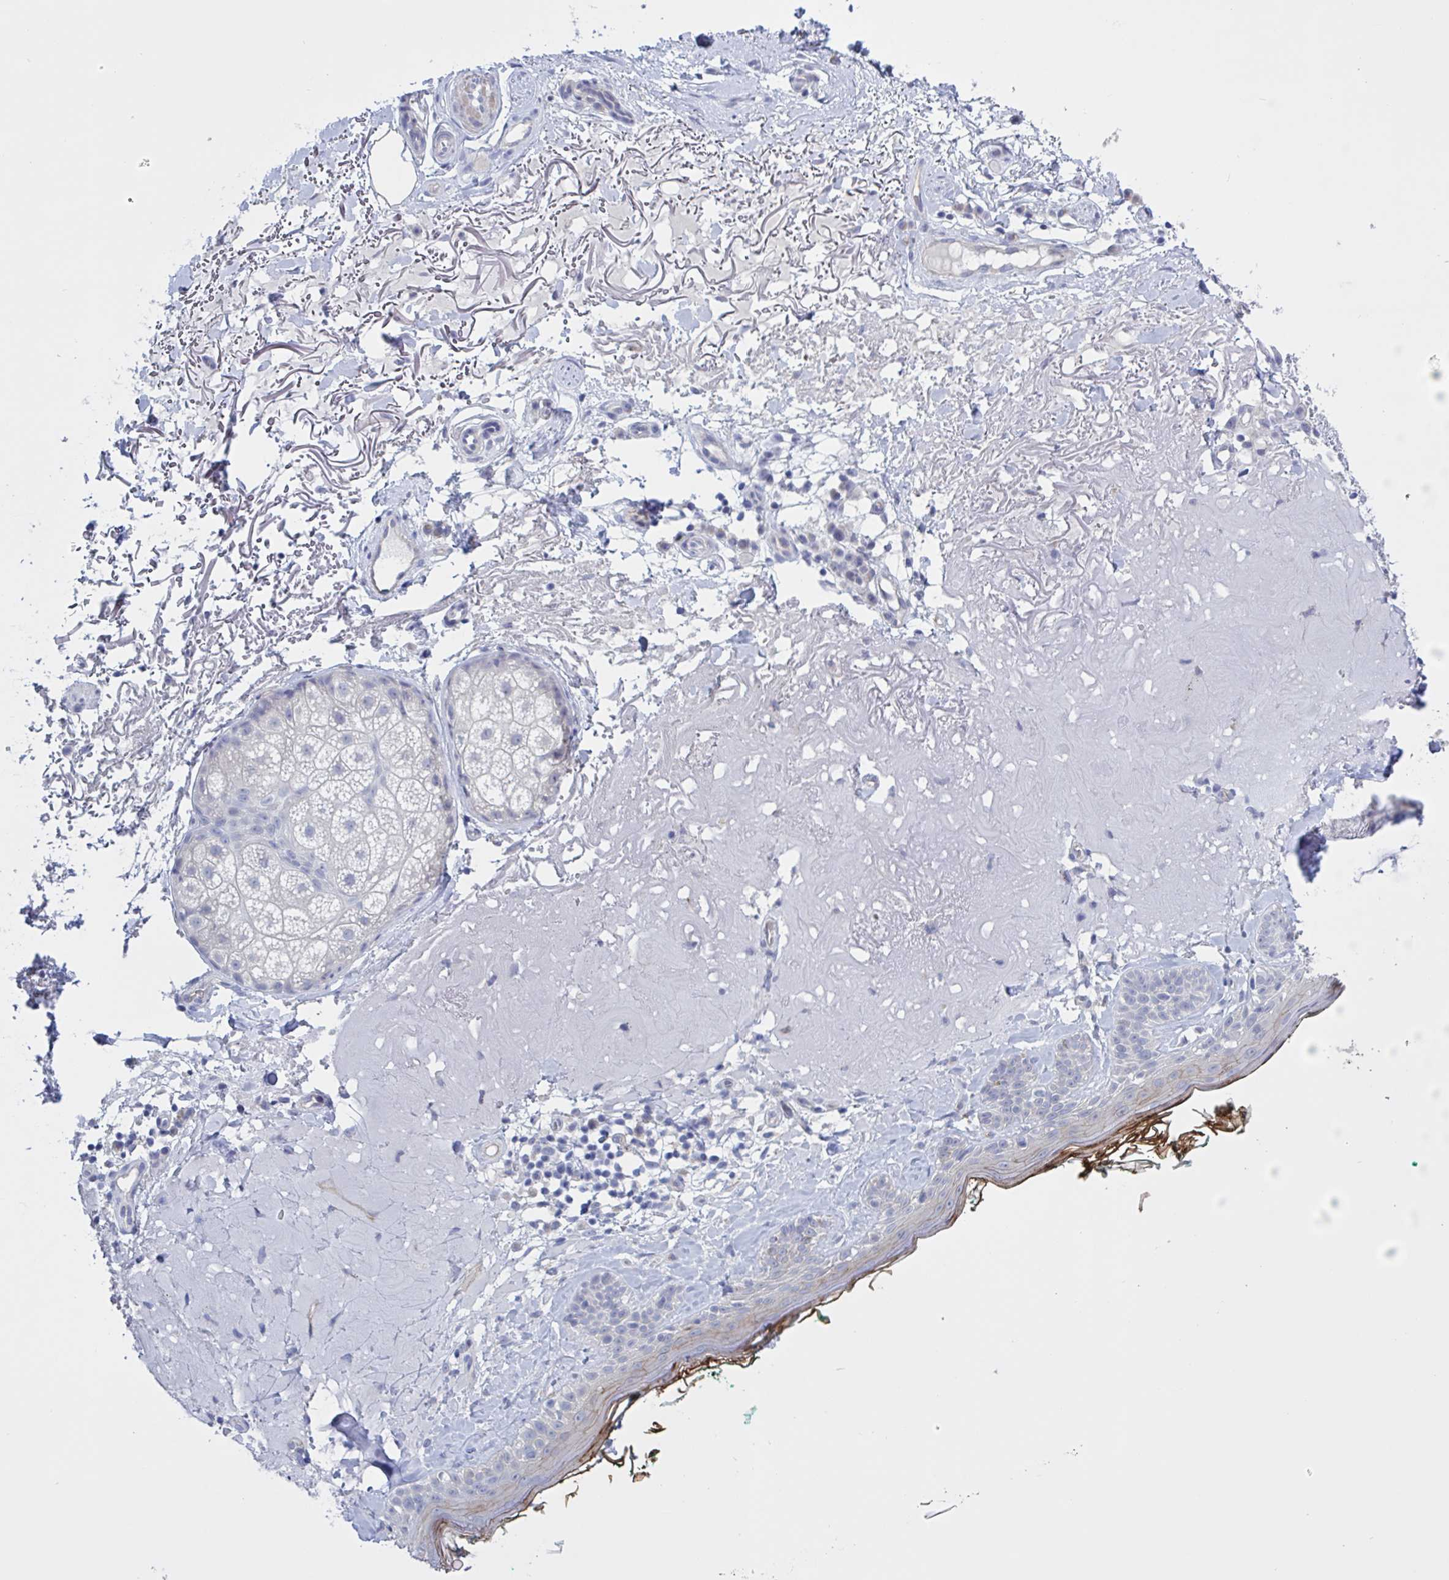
{"staining": {"intensity": "negative", "quantity": "none", "location": "none"}, "tissue": "skin", "cell_type": "Fibroblasts", "image_type": "normal", "snomed": [{"axis": "morphology", "description": "Normal tissue, NOS"}, {"axis": "topography", "description": "Skin"}], "caption": "Immunohistochemistry of unremarkable human skin shows no positivity in fibroblasts. (DAB (3,3'-diaminobenzidine) immunohistochemistry visualized using brightfield microscopy, high magnification).", "gene": "ST14", "patient": {"sex": "male", "age": 73}}